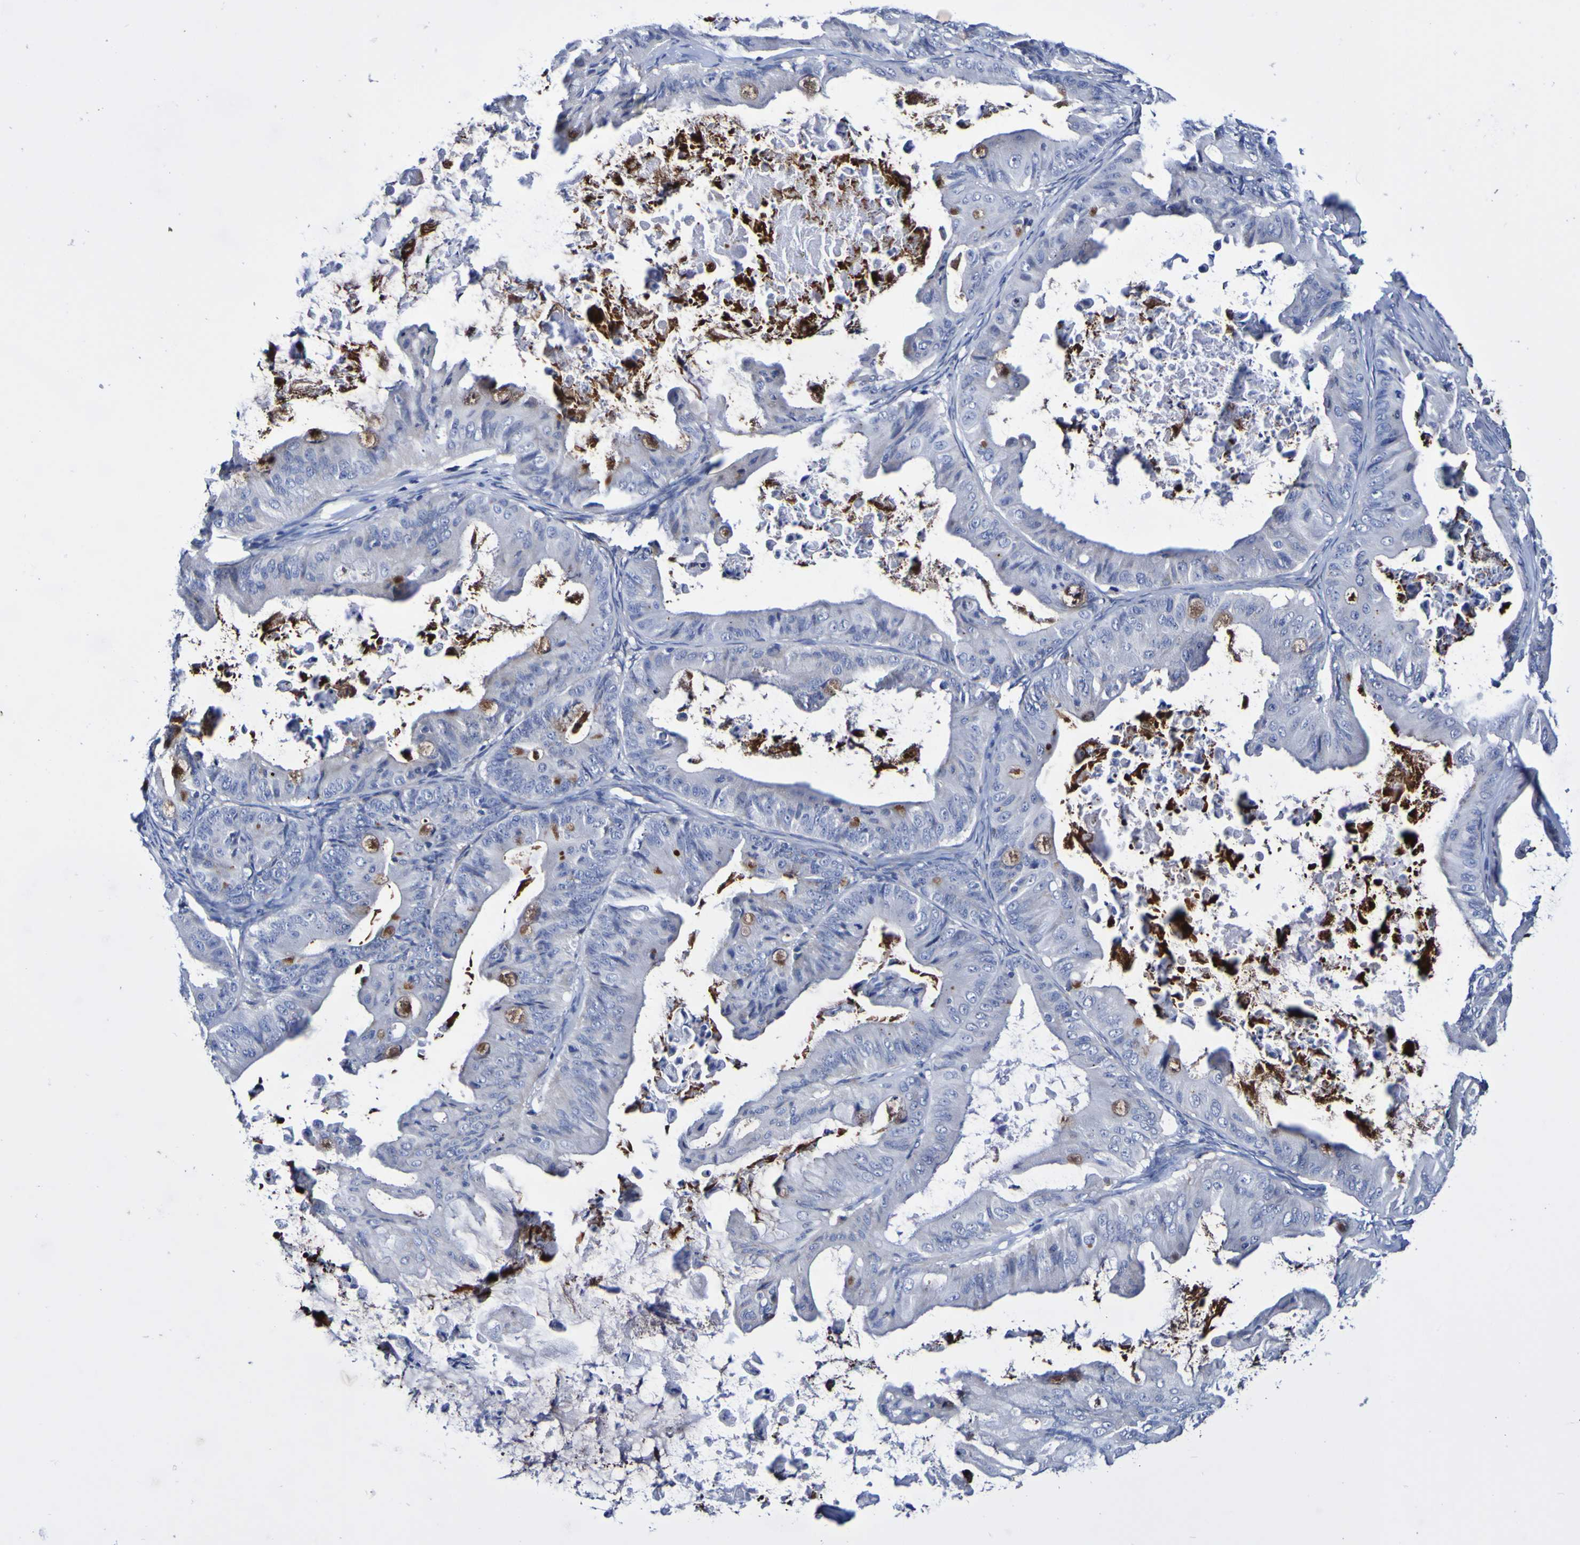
{"staining": {"intensity": "negative", "quantity": "none", "location": "none"}, "tissue": "ovarian cancer", "cell_type": "Tumor cells", "image_type": "cancer", "snomed": [{"axis": "morphology", "description": "Cystadenocarcinoma, mucinous, NOS"}, {"axis": "topography", "description": "Ovary"}], "caption": "DAB immunohistochemical staining of ovarian cancer shows no significant positivity in tumor cells.", "gene": "SEZ6", "patient": {"sex": "female", "age": 37}}